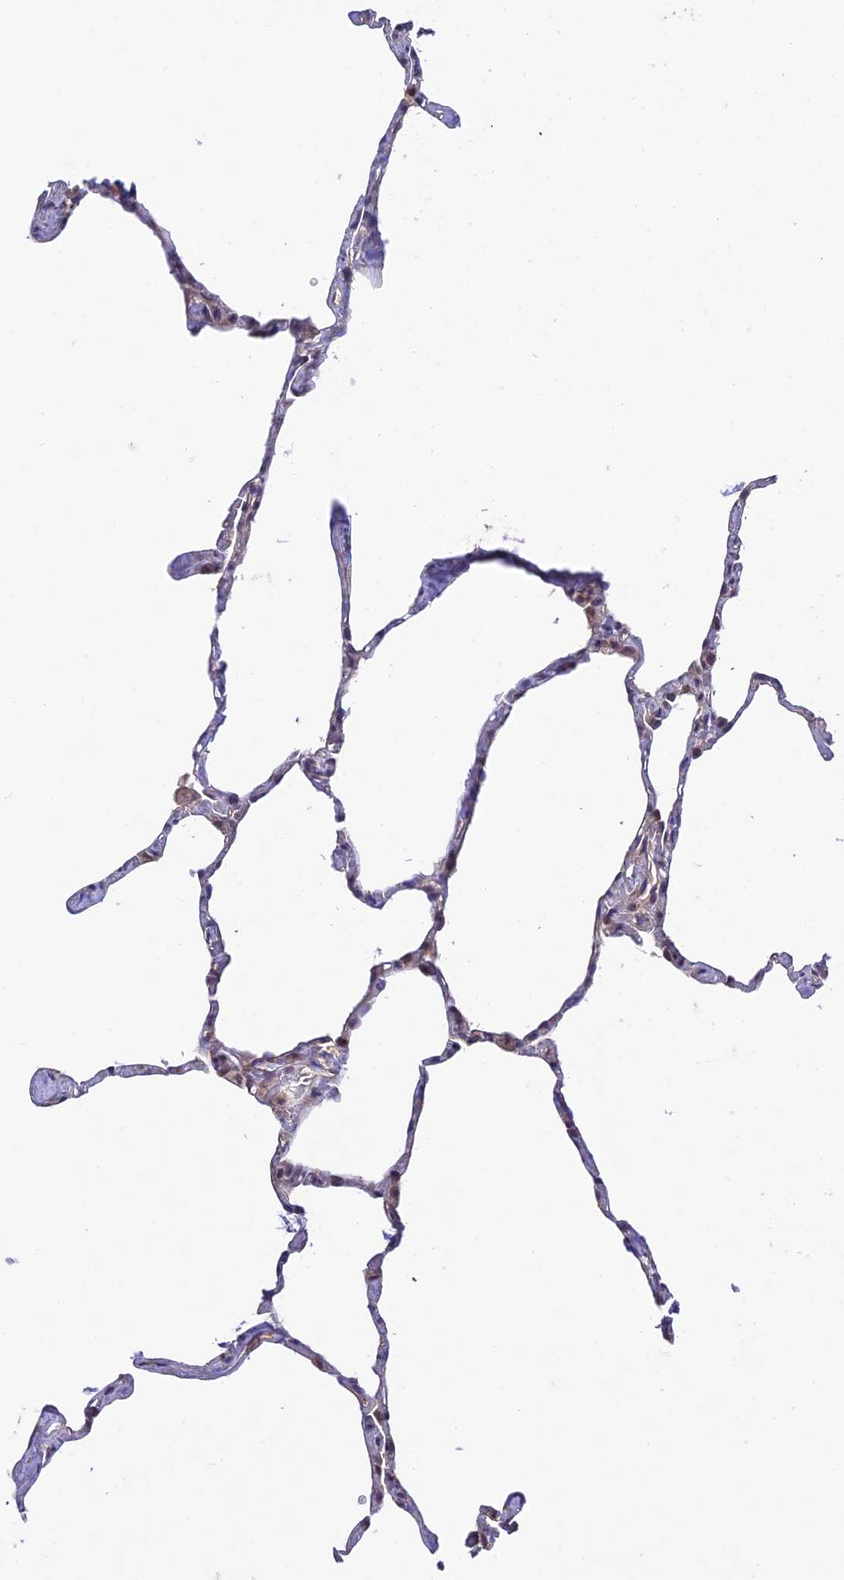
{"staining": {"intensity": "negative", "quantity": "none", "location": "none"}, "tissue": "lung", "cell_type": "Alveolar cells", "image_type": "normal", "snomed": [{"axis": "morphology", "description": "Normal tissue, NOS"}, {"axis": "topography", "description": "Lung"}], "caption": "An immunohistochemistry (IHC) histopathology image of unremarkable lung is shown. There is no staining in alveolar cells of lung. (DAB (3,3'-diaminobenzidine) IHC, high magnification).", "gene": "TRIM40", "patient": {"sex": "male", "age": 65}}